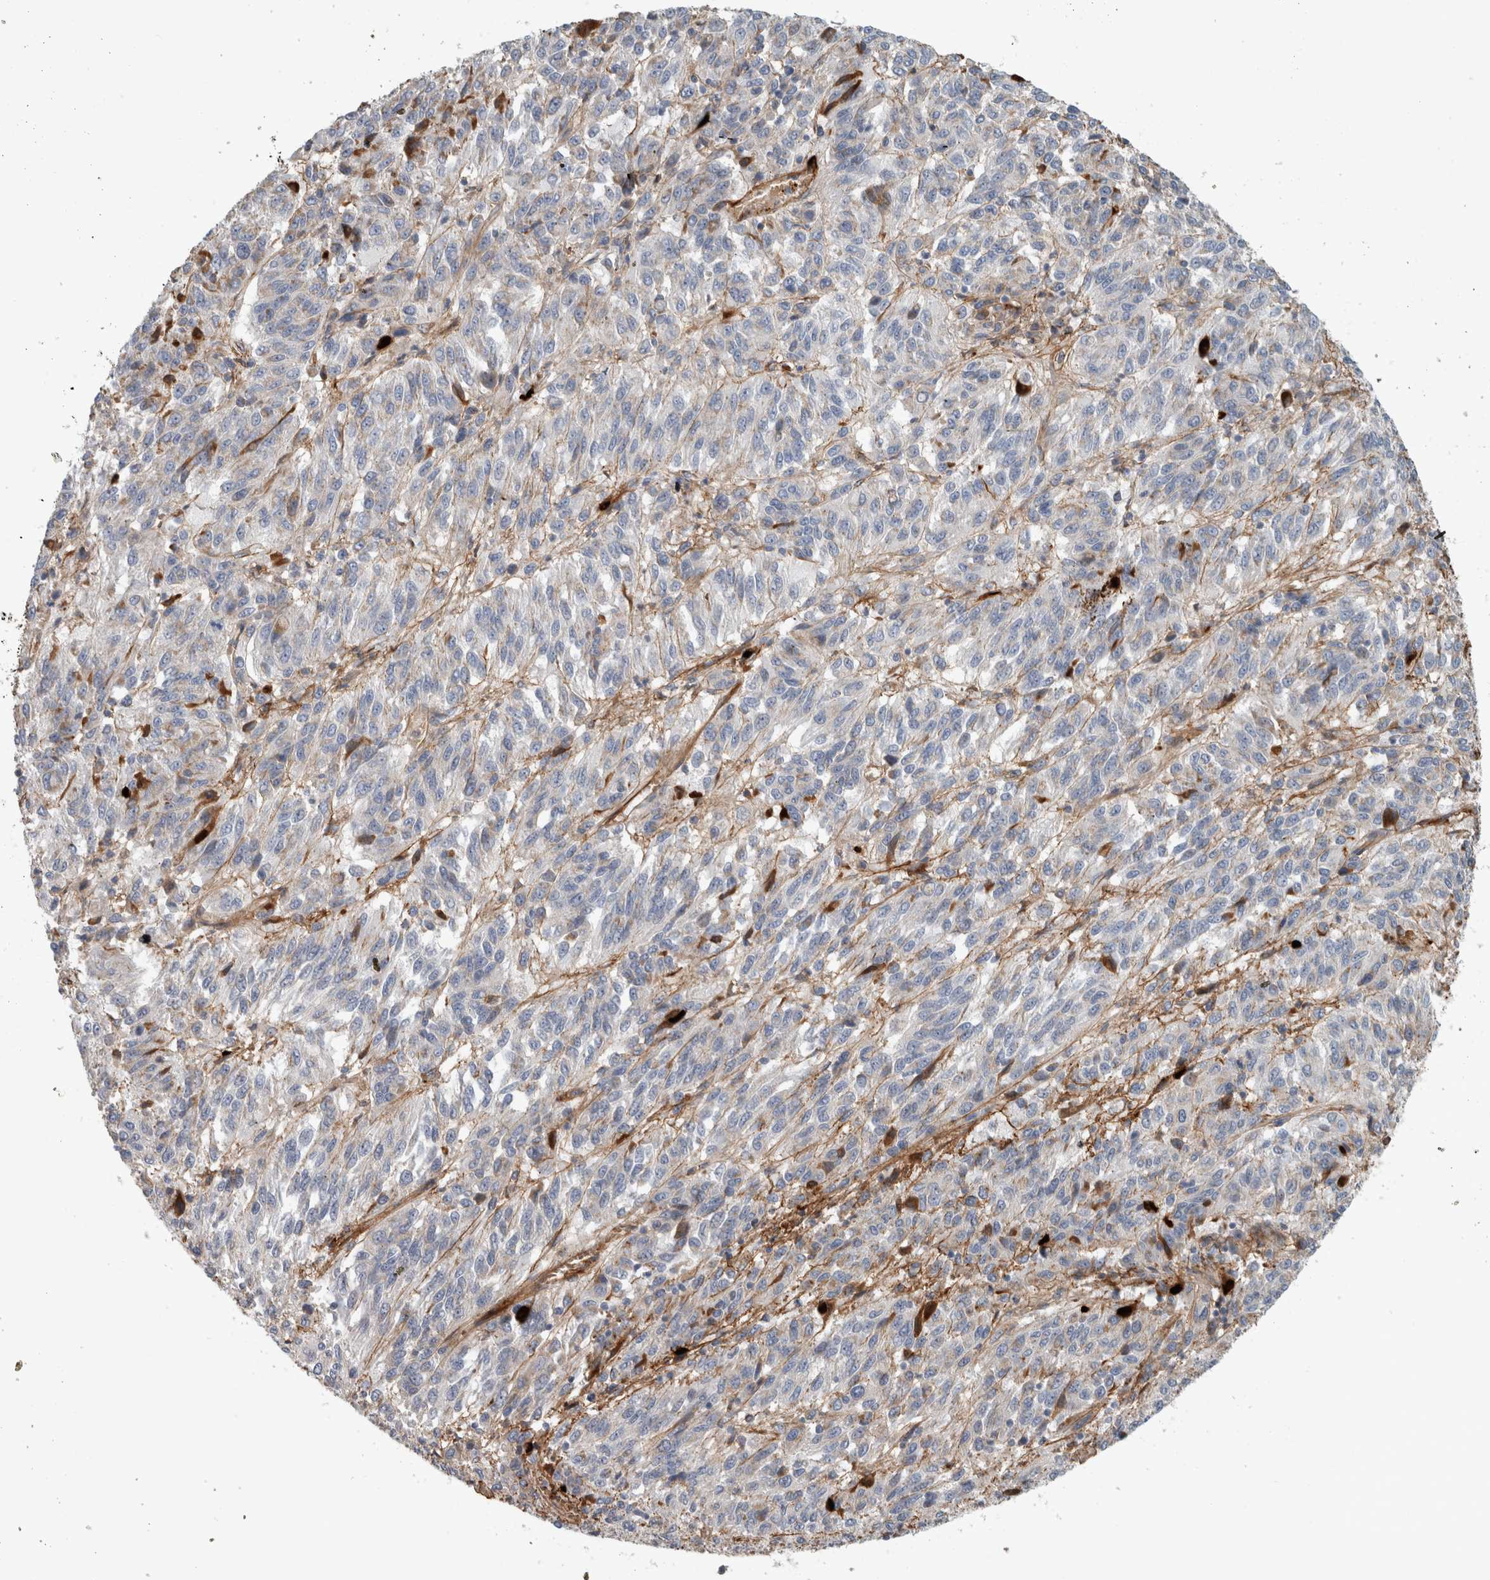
{"staining": {"intensity": "negative", "quantity": "none", "location": "none"}, "tissue": "melanoma", "cell_type": "Tumor cells", "image_type": "cancer", "snomed": [{"axis": "morphology", "description": "Malignant melanoma, Metastatic site"}, {"axis": "topography", "description": "Lung"}], "caption": "IHC of malignant melanoma (metastatic site) exhibits no positivity in tumor cells.", "gene": "FN1", "patient": {"sex": "male", "age": 64}}